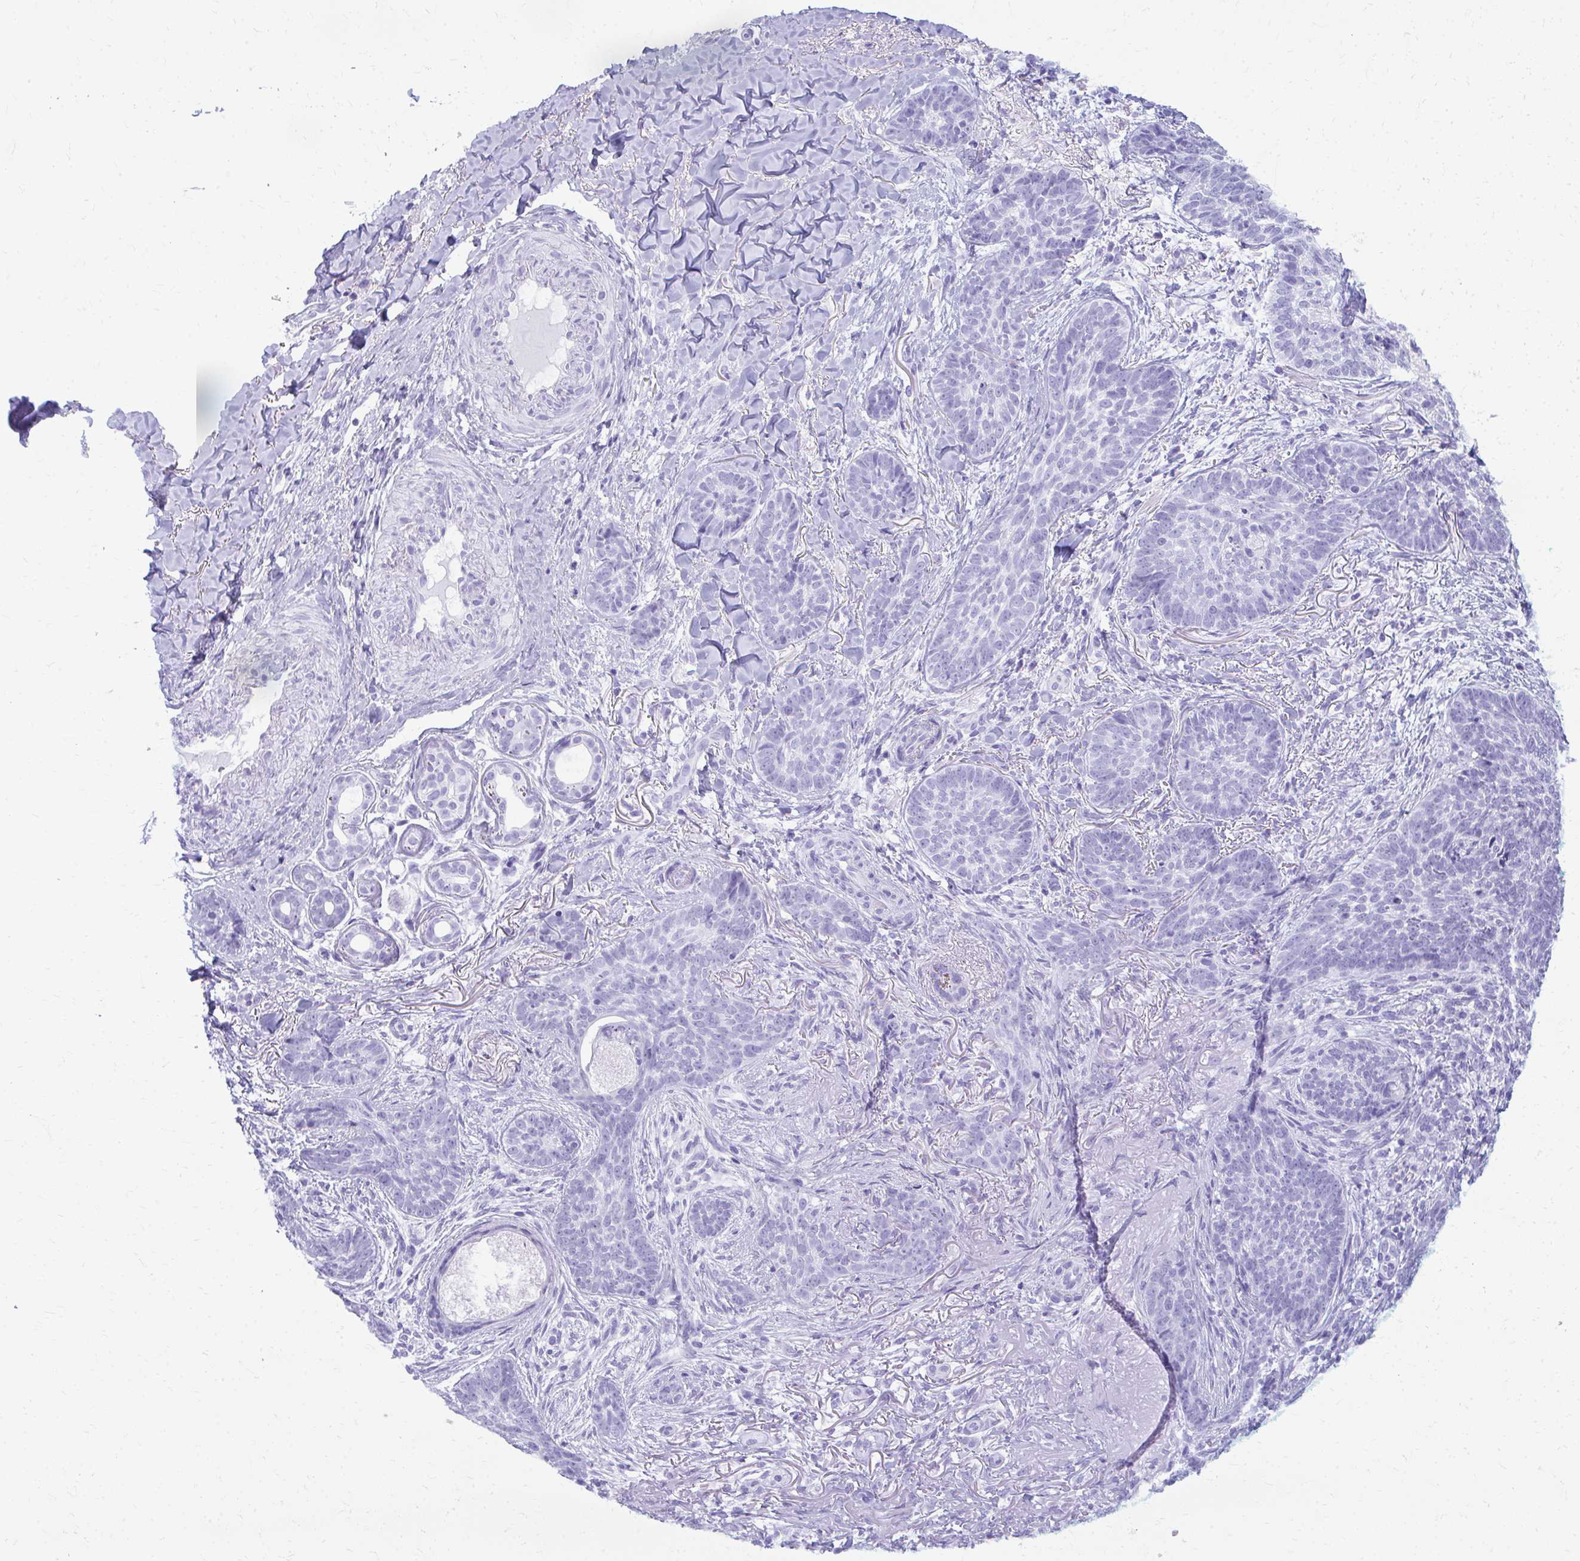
{"staining": {"intensity": "negative", "quantity": "none", "location": "none"}, "tissue": "skin cancer", "cell_type": "Tumor cells", "image_type": "cancer", "snomed": [{"axis": "morphology", "description": "Basal cell carcinoma"}, {"axis": "topography", "description": "Skin"}, {"axis": "topography", "description": "Skin of face"}], "caption": "IHC micrograph of skin cancer (basal cell carcinoma) stained for a protein (brown), which reveals no staining in tumor cells.", "gene": "MAF1", "patient": {"sex": "male", "age": 88}}